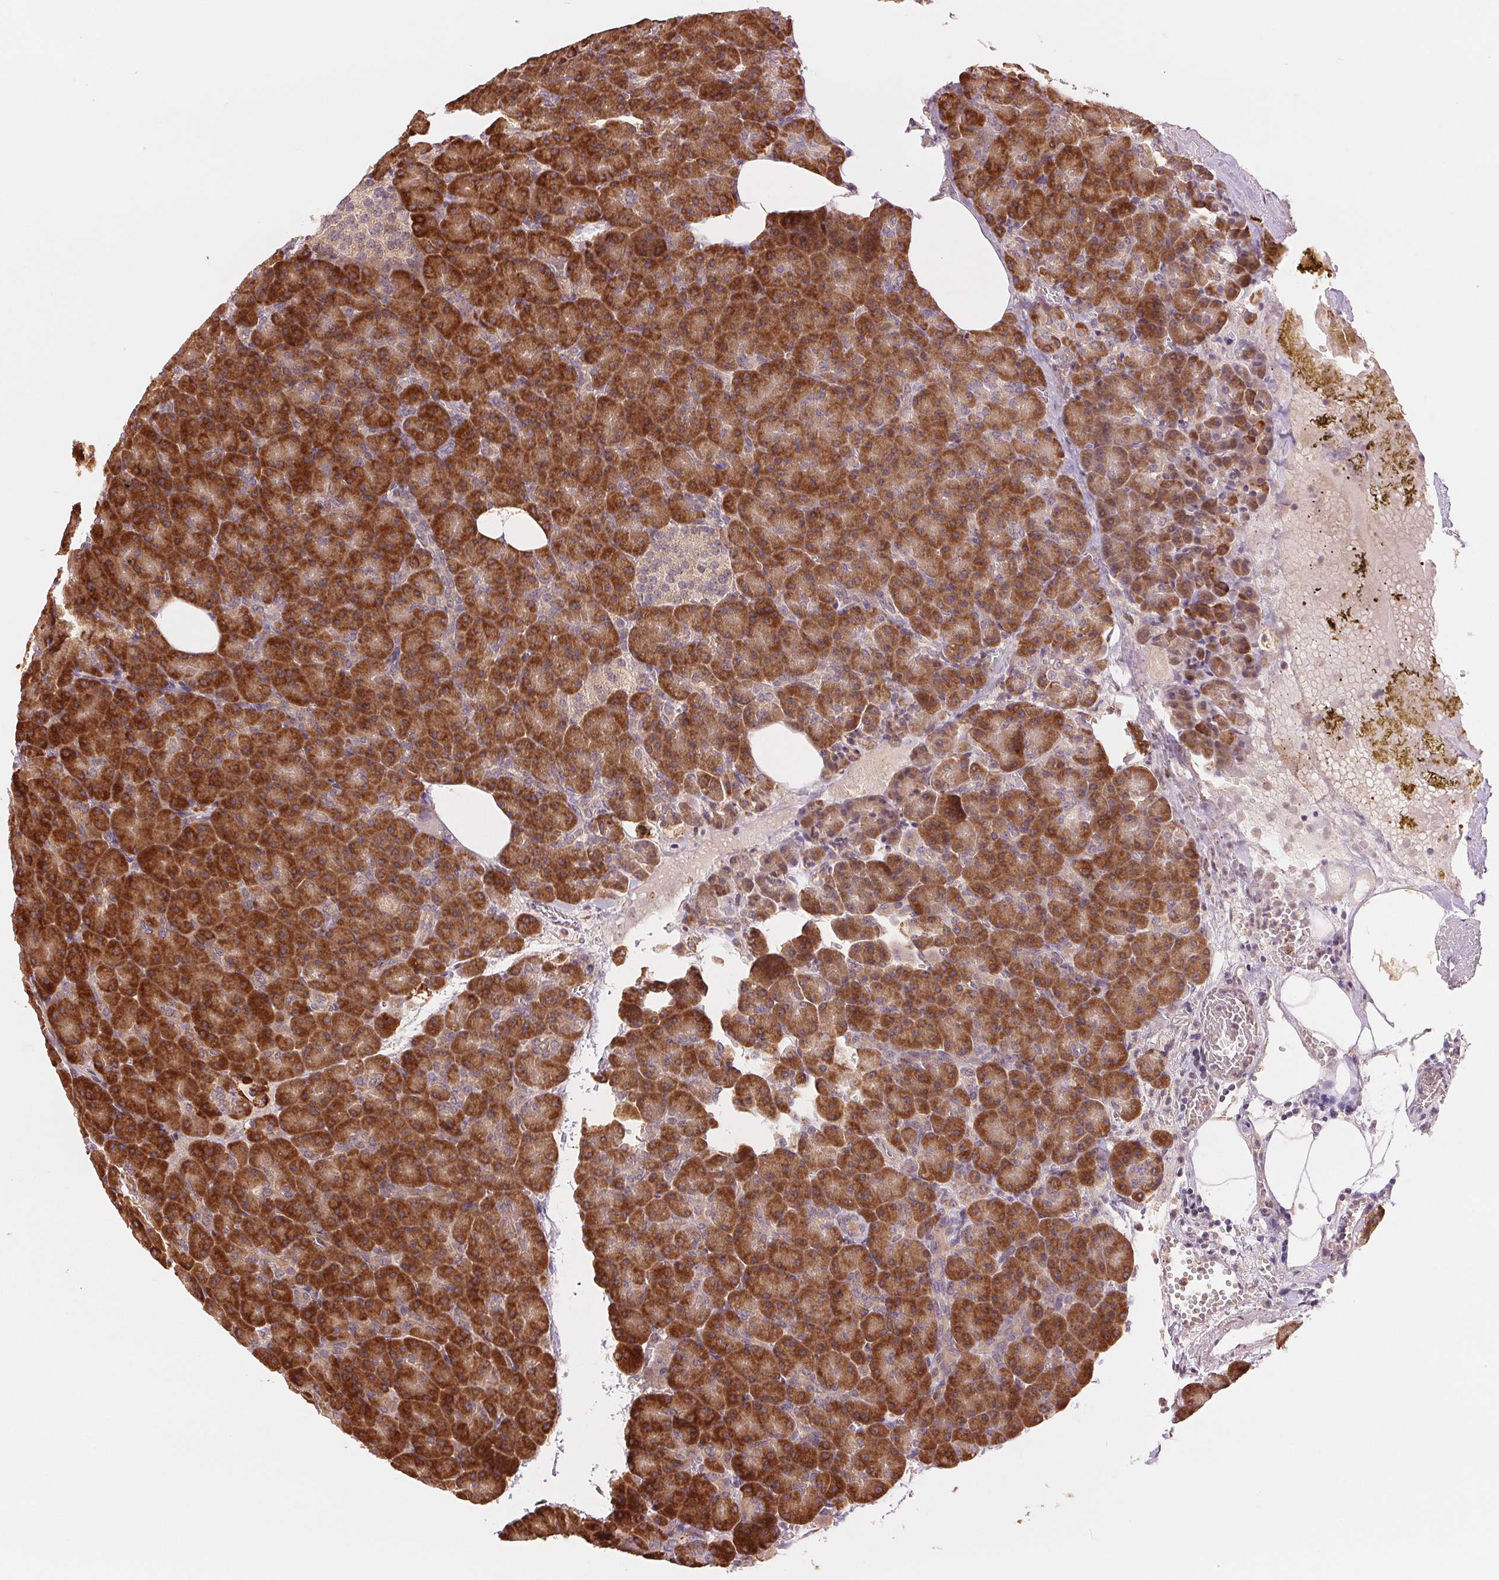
{"staining": {"intensity": "strong", "quantity": ">75%", "location": "cytoplasmic/membranous"}, "tissue": "pancreas", "cell_type": "Exocrine glandular cells", "image_type": "normal", "snomed": [{"axis": "morphology", "description": "Normal tissue, NOS"}, {"axis": "topography", "description": "Pancreas"}], "caption": "Immunohistochemical staining of benign pancreas displays strong cytoplasmic/membranous protein positivity in about >75% of exocrine glandular cells. The protein of interest is shown in brown color, while the nuclei are stained blue.", "gene": "SLC20A1", "patient": {"sex": "female", "age": 74}}